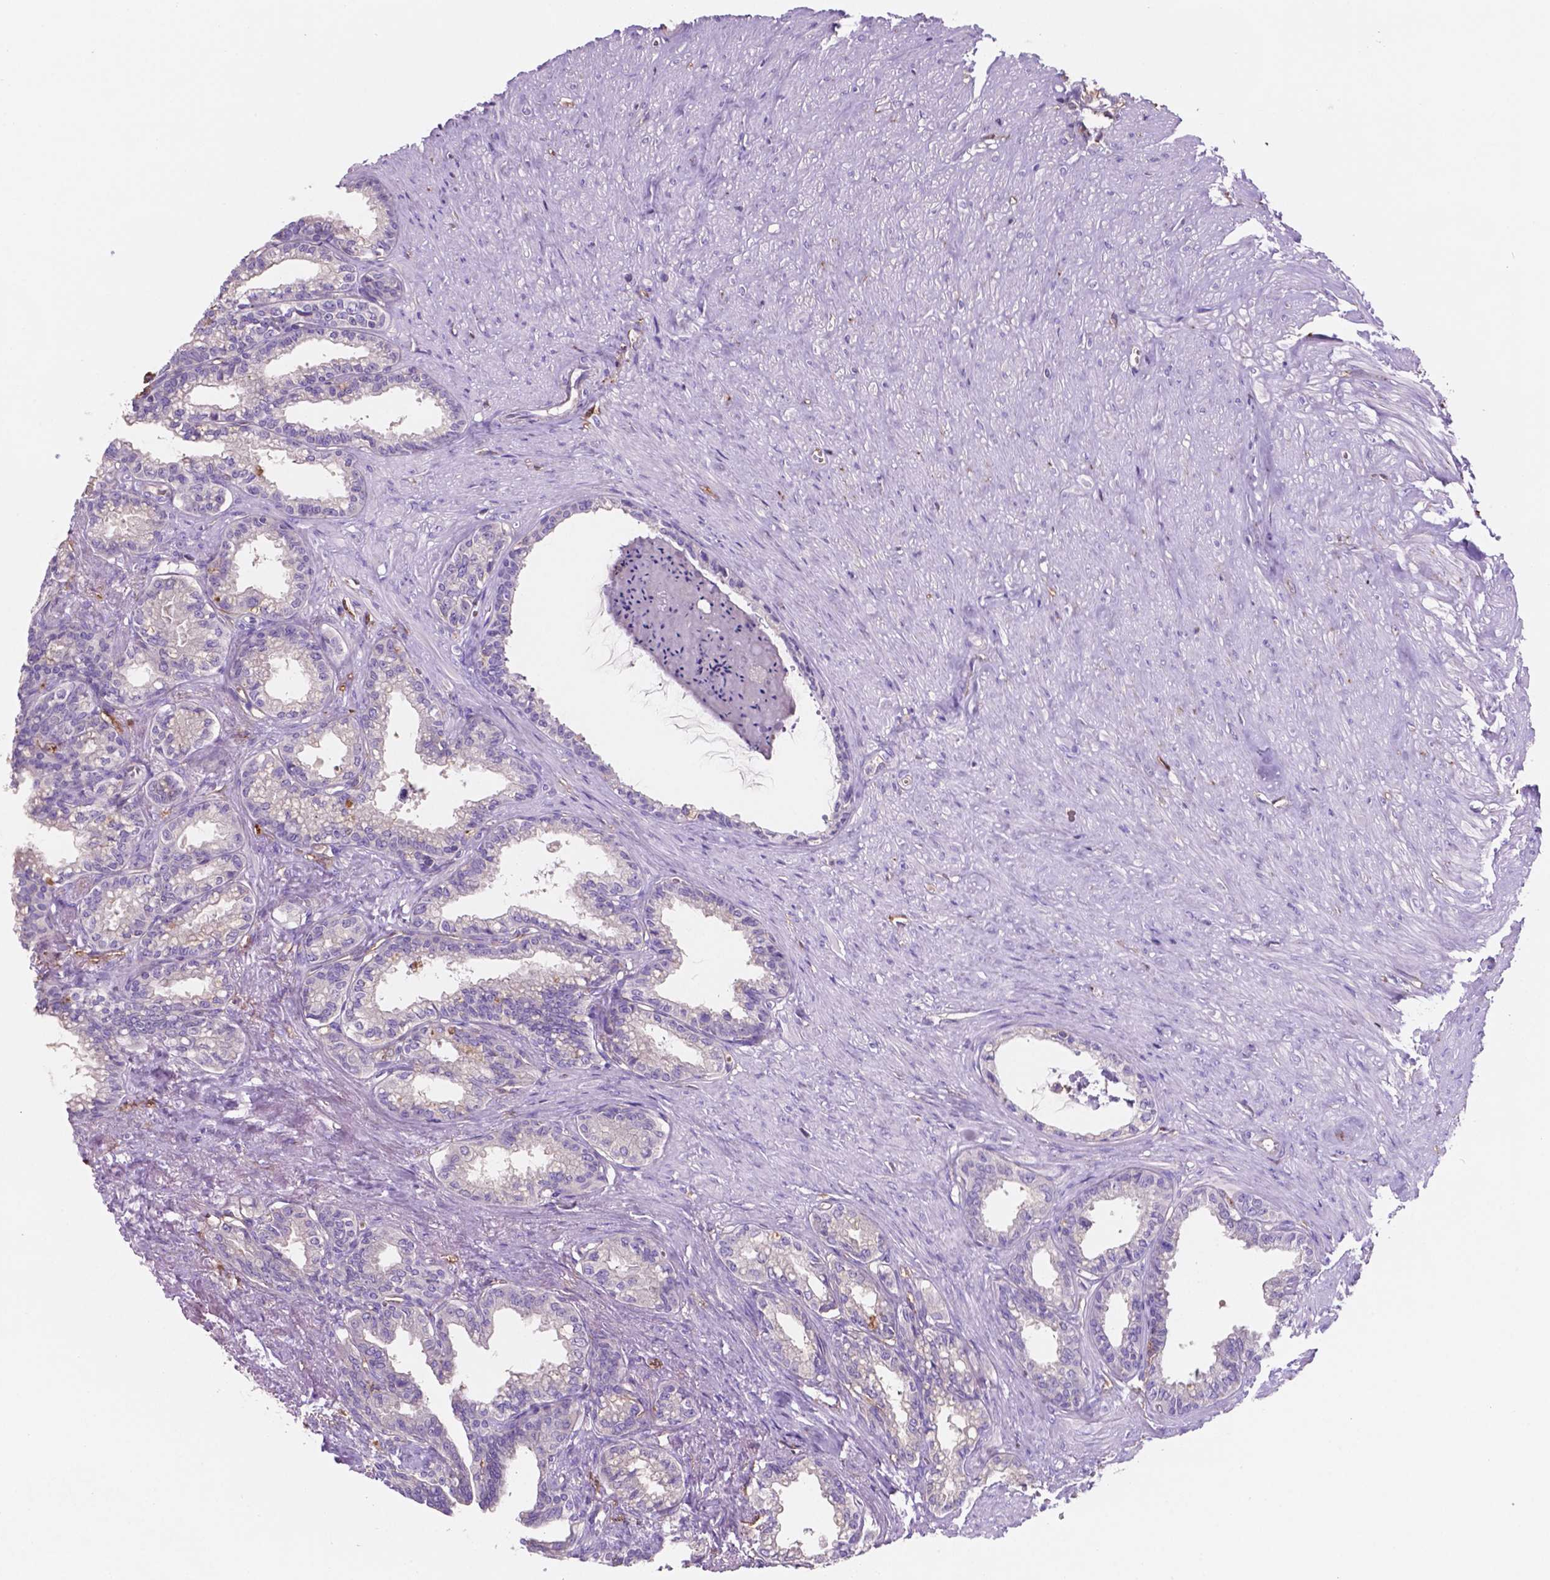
{"staining": {"intensity": "negative", "quantity": "none", "location": "none"}, "tissue": "seminal vesicle", "cell_type": "Glandular cells", "image_type": "normal", "snomed": [{"axis": "morphology", "description": "Normal tissue, NOS"}, {"axis": "morphology", "description": "Urothelial carcinoma, NOS"}, {"axis": "topography", "description": "Urinary bladder"}, {"axis": "topography", "description": "Seminal veicle"}], "caption": "An image of seminal vesicle stained for a protein exhibits no brown staining in glandular cells.", "gene": "MKRN2OS", "patient": {"sex": "male", "age": 76}}